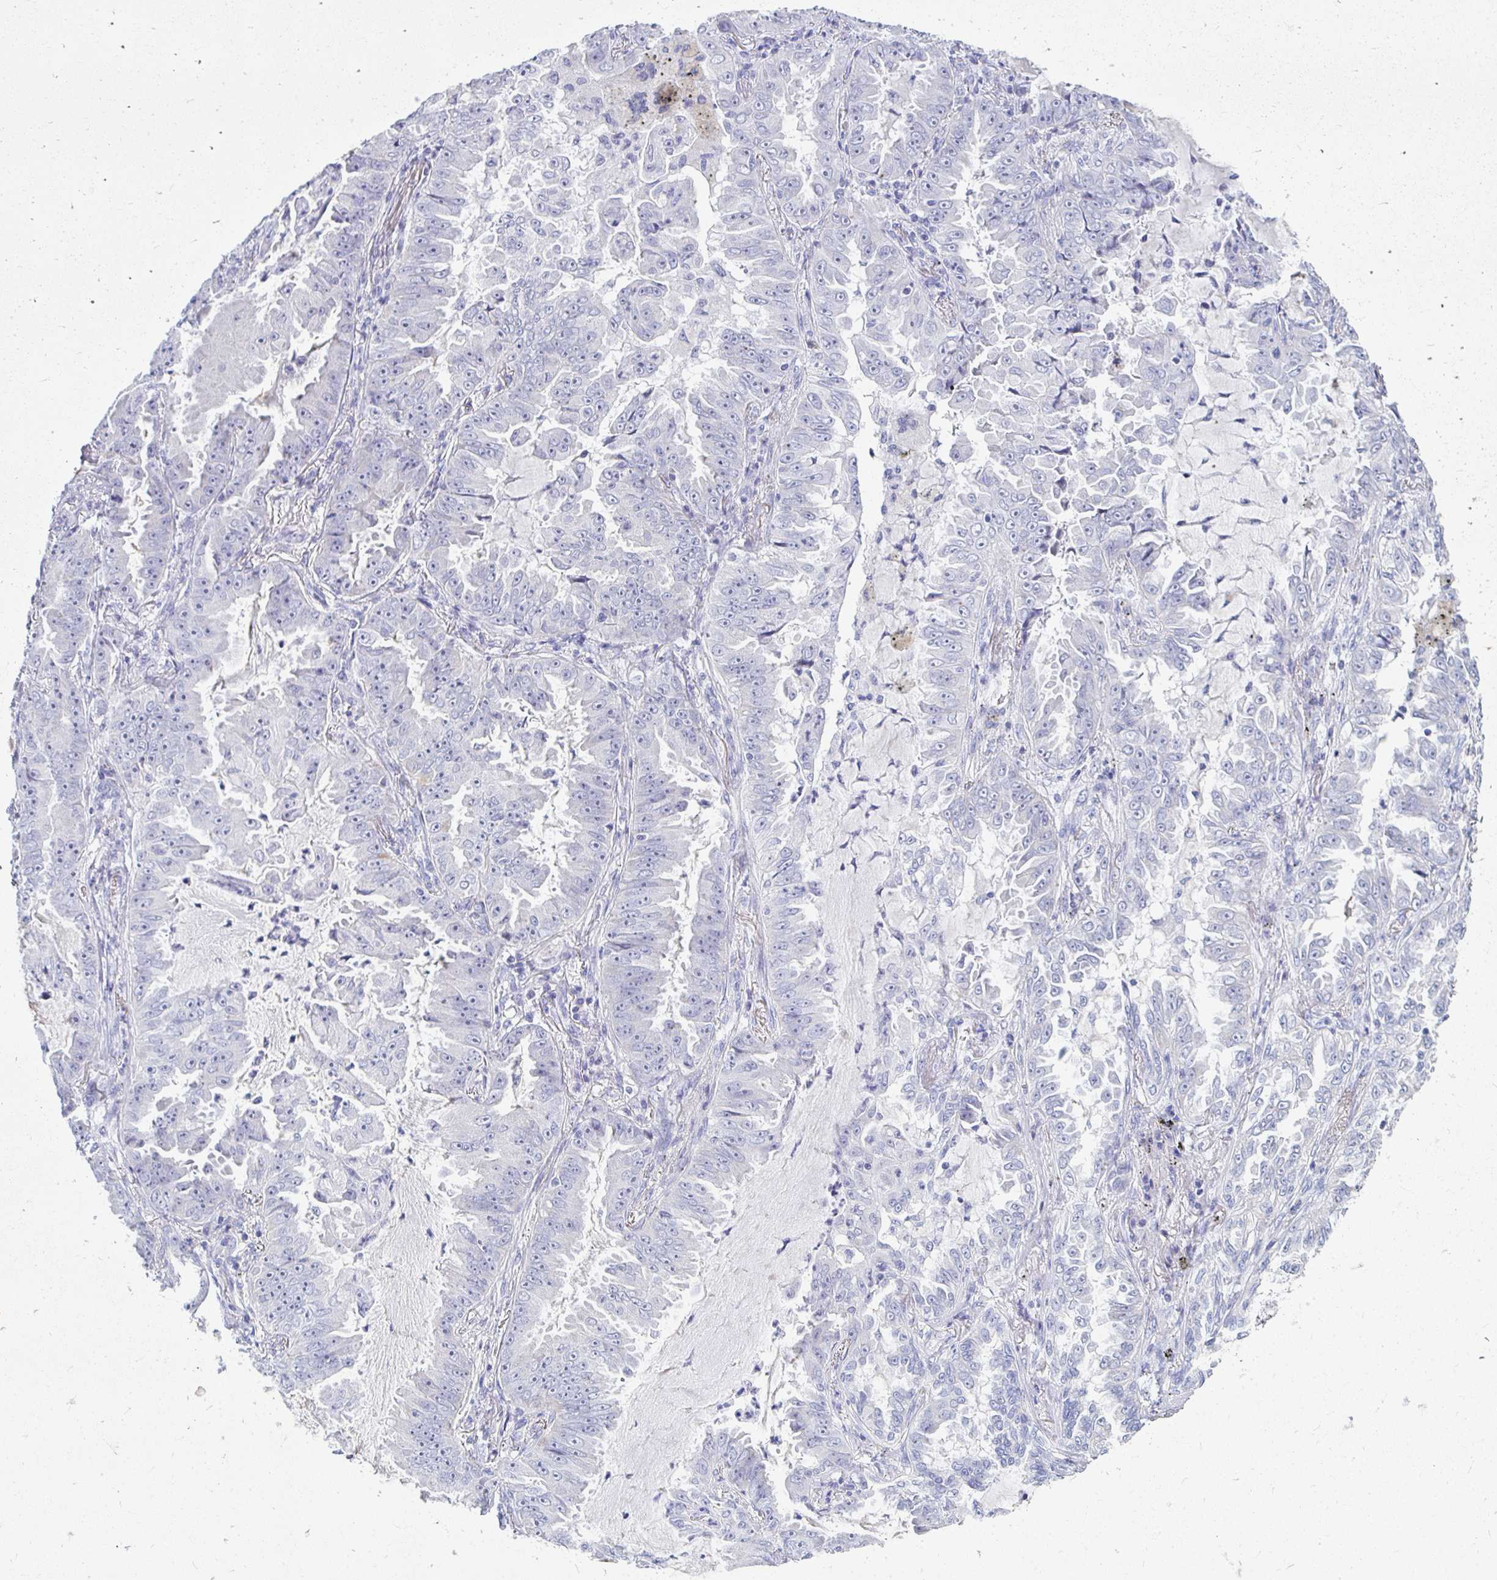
{"staining": {"intensity": "negative", "quantity": "none", "location": "none"}, "tissue": "lung cancer", "cell_type": "Tumor cells", "image_type": "cancer", "snomed": [{"axis": "morphology", "description": "Adenocarcinoma, NOS"}, {"axis": "topography", "description": "Lung"}], "caption": "An immunohistochemistry (IHC) micrograph of adenocarcinoma (lung) is shown. There is no staining in tumor cells of adenocarcinoma (lung).", "gene": "PEG10", "patient": {"sex": "female", "age": 52}}